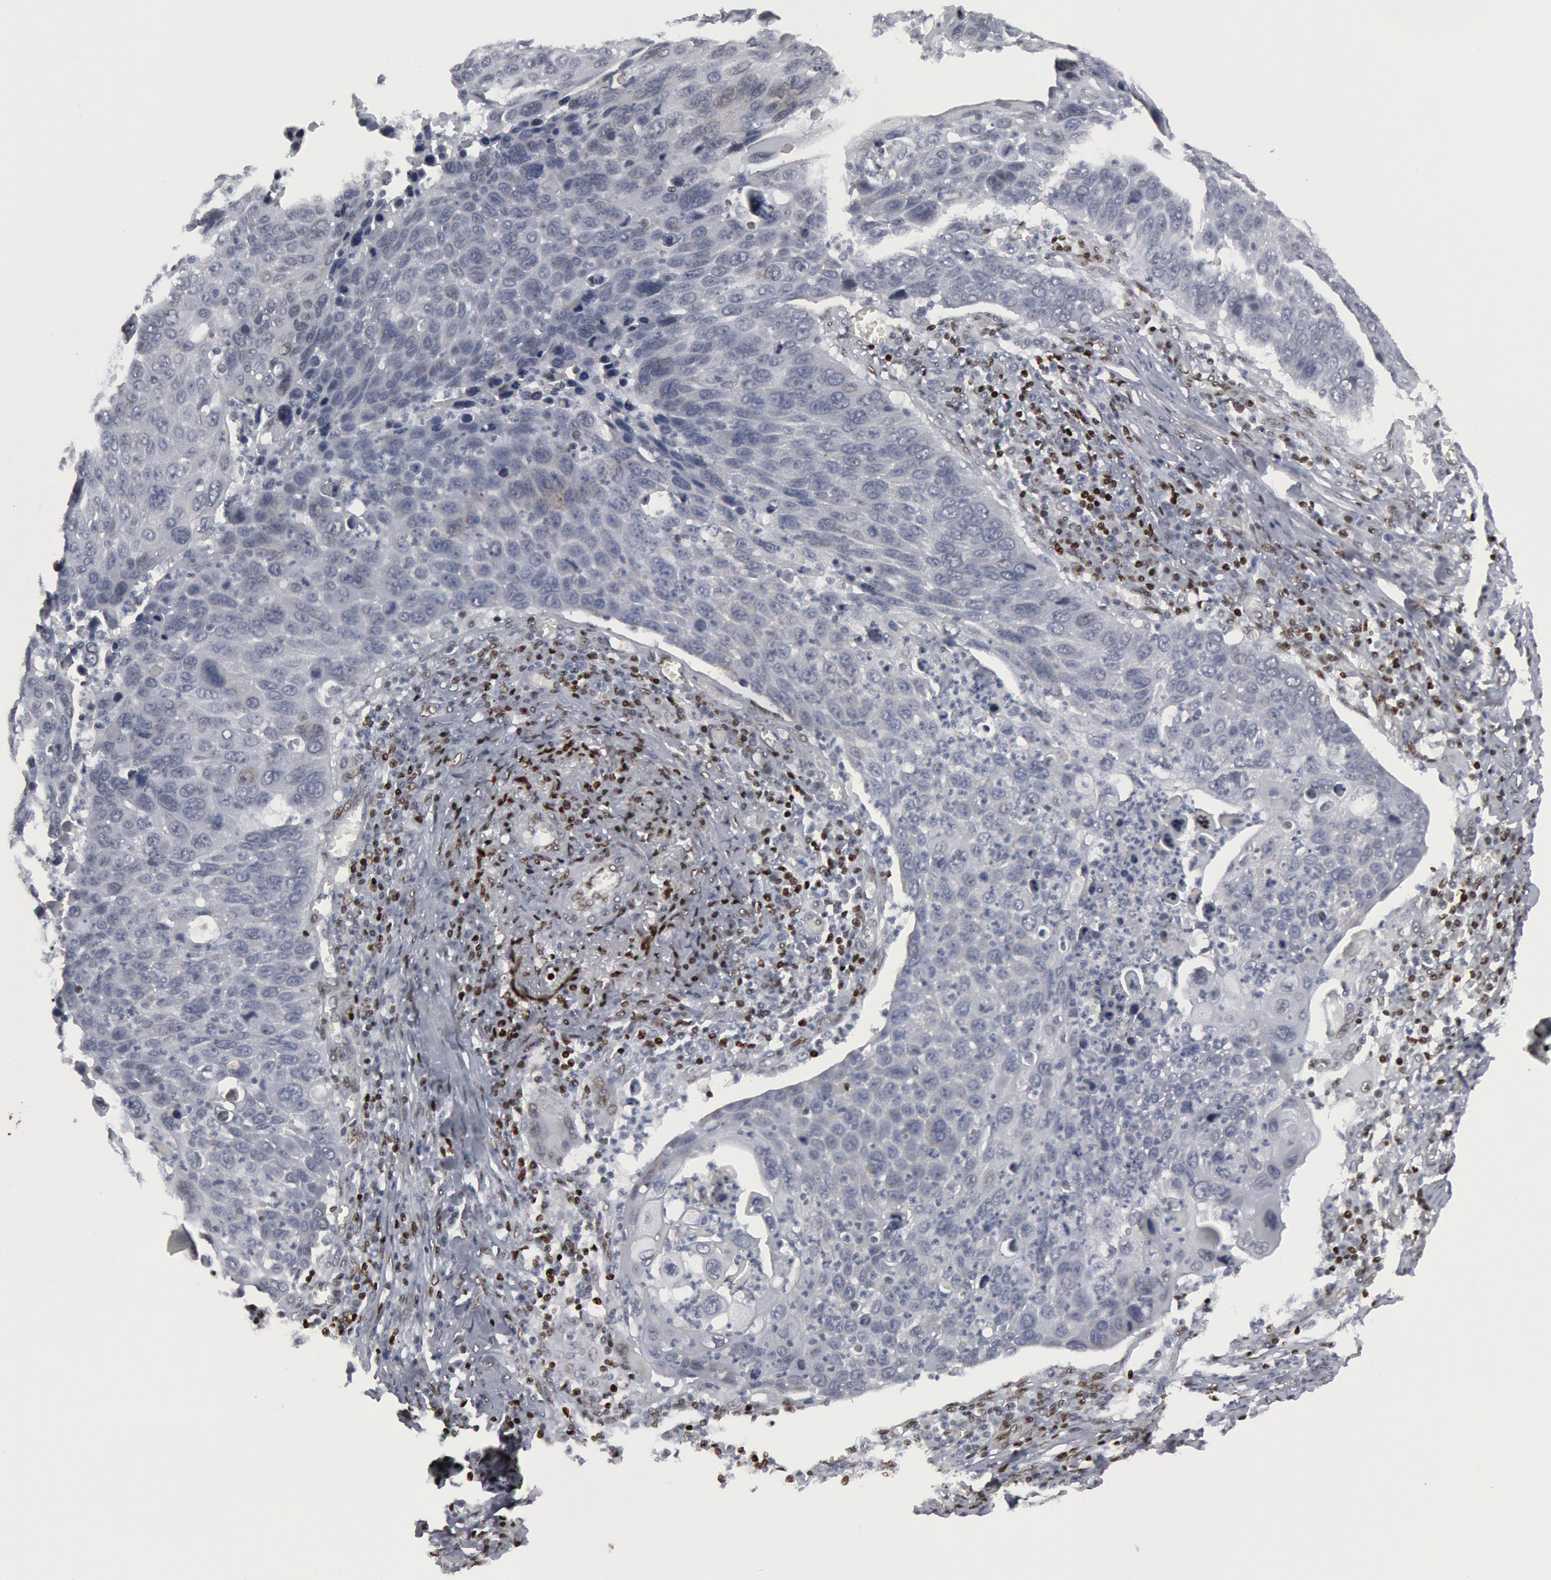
{"staining": {"intensity": "negative", "quantity": "none", "location": "none"}, "tissue": "lung cancer", "cell_type": "Tumor cells", "image_type": "cancer", "snomed": [{"axis": "morphology", "description": "Squamous cell carcinoma, NOS"}, {"axis": "topography", "description": "Lung"}], "caption": "Lung cancer (squamous cell carcinoma) stained for a protein using immunohistochemistry reveals no staining tumor cells.", "gene": "MECP2", "patient": {"sex": "male", "age": 68}}